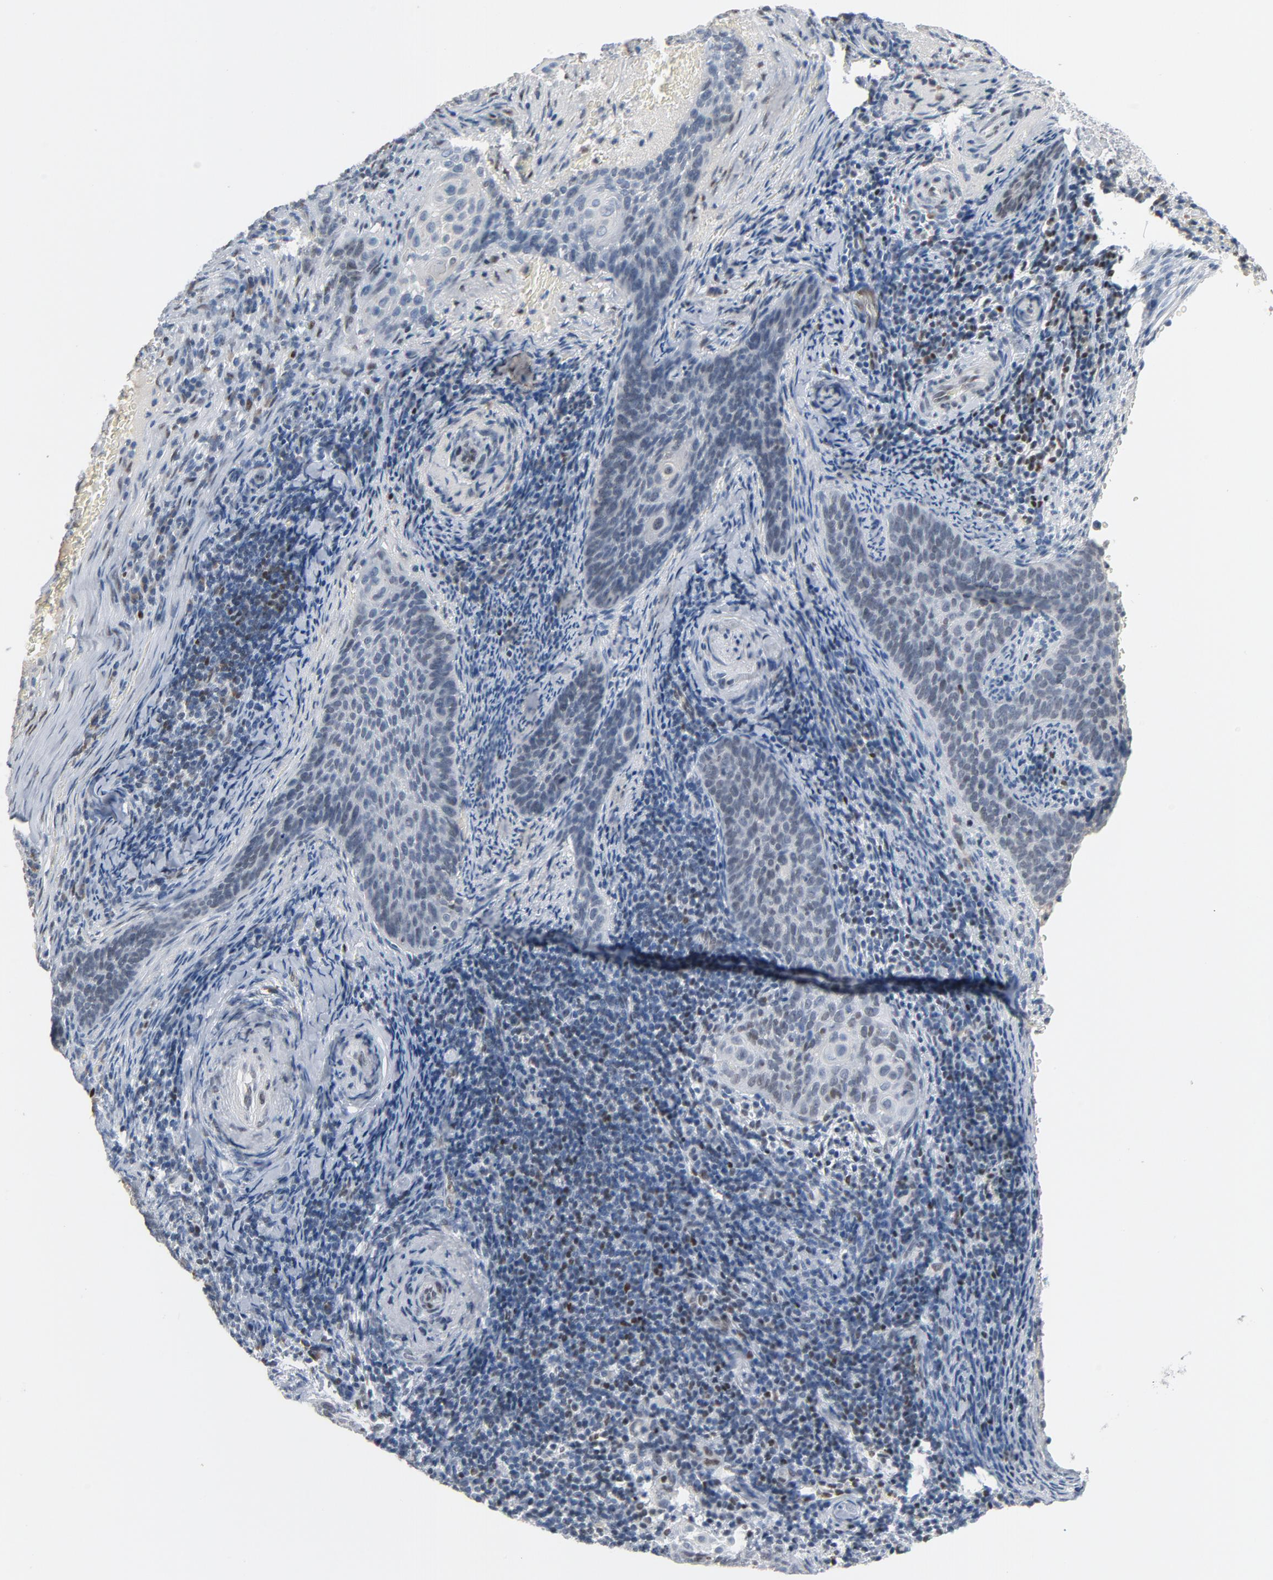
{"staining": {"intensity": "negative", "quantity": "none", "location": "none"}, "tissue": "cervical cancer", "cell_type": "Tumor cells", "image_type": "cancer", "snomed": [{"axis": "morphology", "description": "Squamous cell carcinoma, NOS"}, {"axis": "topography", "description": "Cervix"}], "caption": "This histopathology image is of cervical squamous cell carcinoma stained with immunohistochemistry (IHC) to label a protein in brown with the nuclei are counter-stained blue. There is no positivity in tumor cells.", "gene": "FOXP1", "patient": {"sex": "female", "age": 33}}